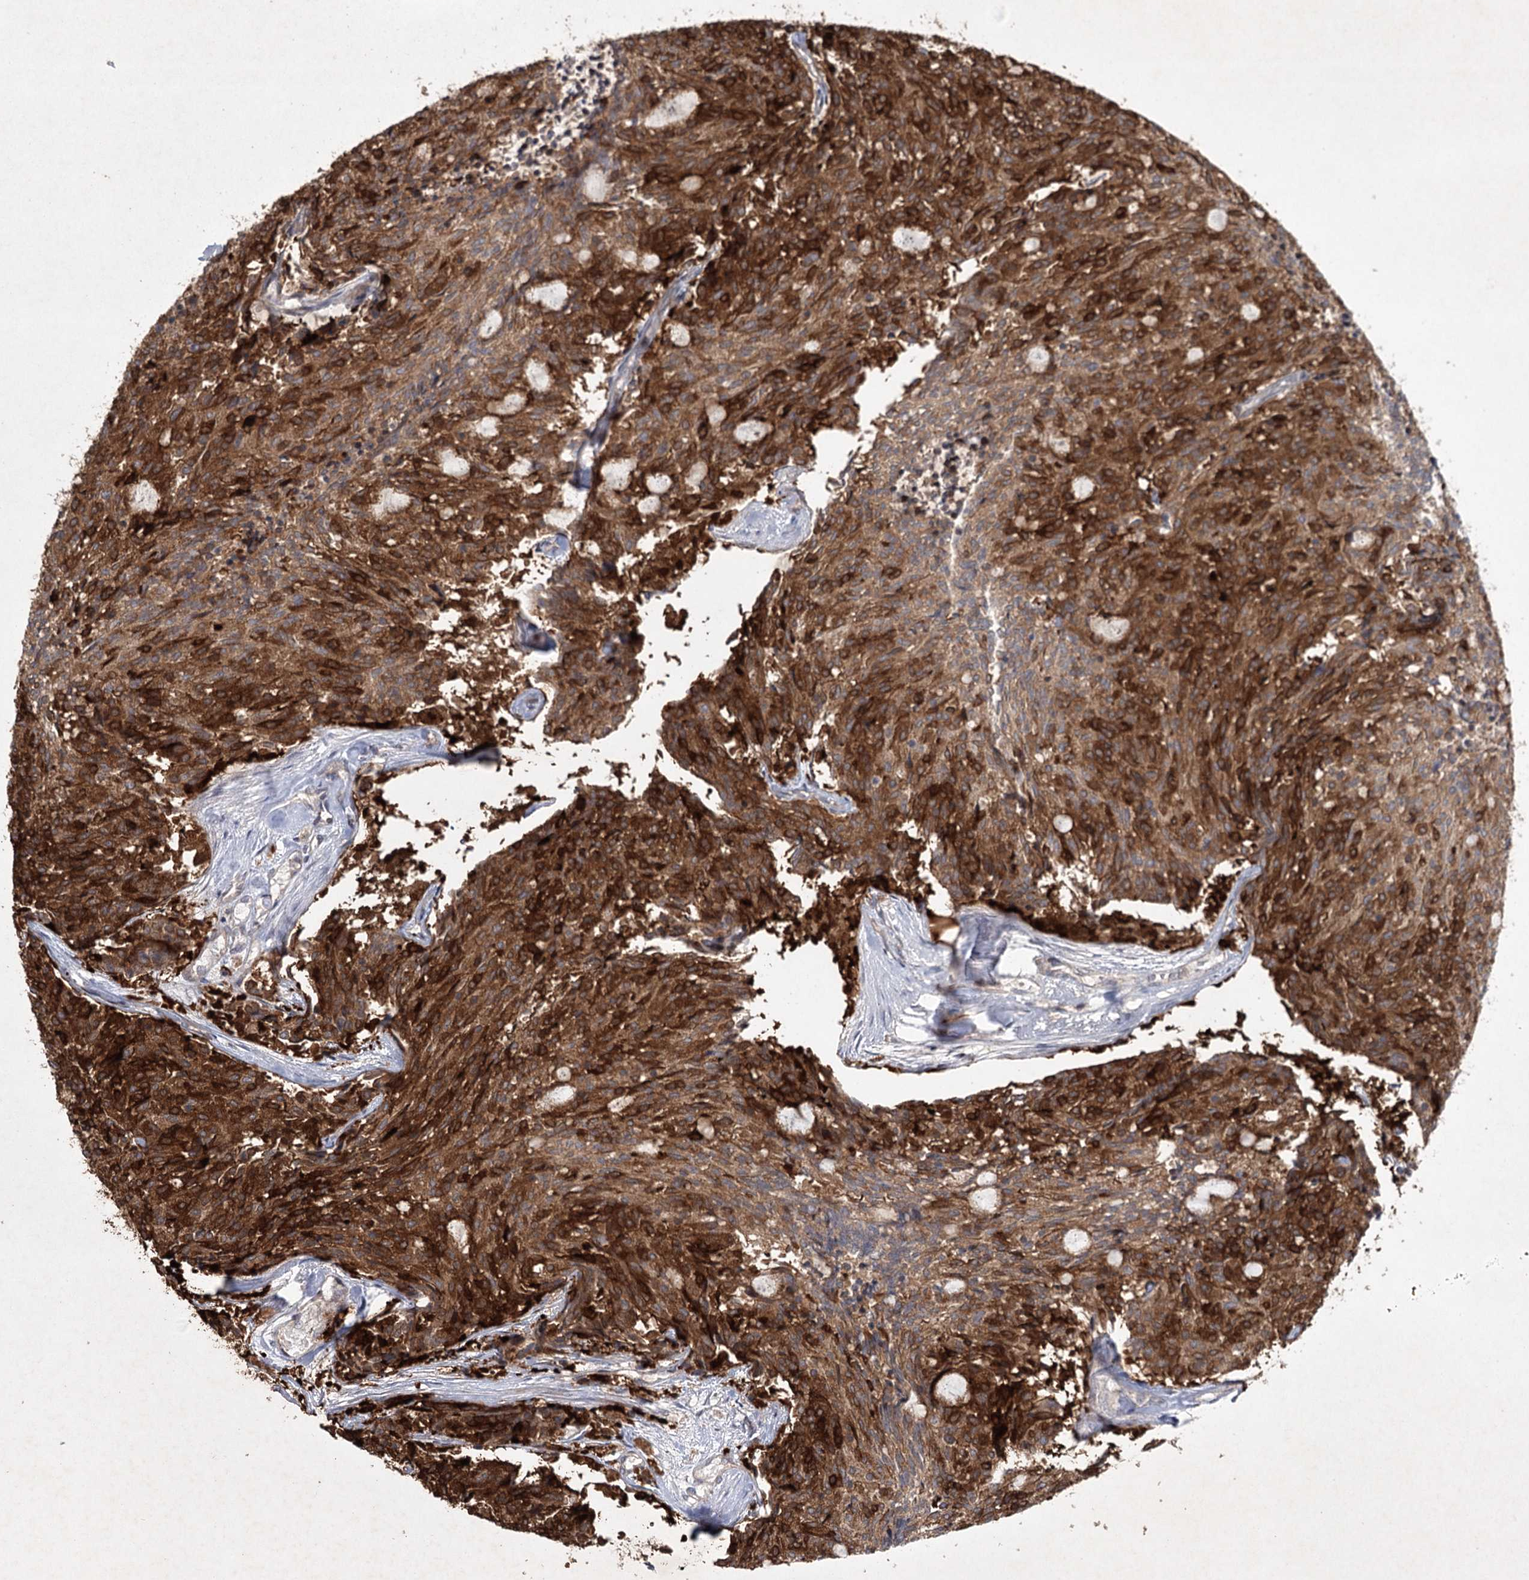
{"staining": {"intensity": "strong", "quantity": ">75%", "location": "cytoplasmic/membranous"}, "tissue": "carcinoid", "cell_type": "Tumor cells", "image_type": "cancer", "snomed": [{"axis": "morphology", "description": "Carcinoid, malignant, NOS"}, {"axis": "topography", "description": "Pancreas"}], "caption": "A micrograph showing strong cytoplasmic/membranous expression in about >75% of tumor cells in carcinoid, as visualized by brown immunohistochemical staining.", "gene": "MAP3K13", "patient": {"sex": "female", "age": 54}}